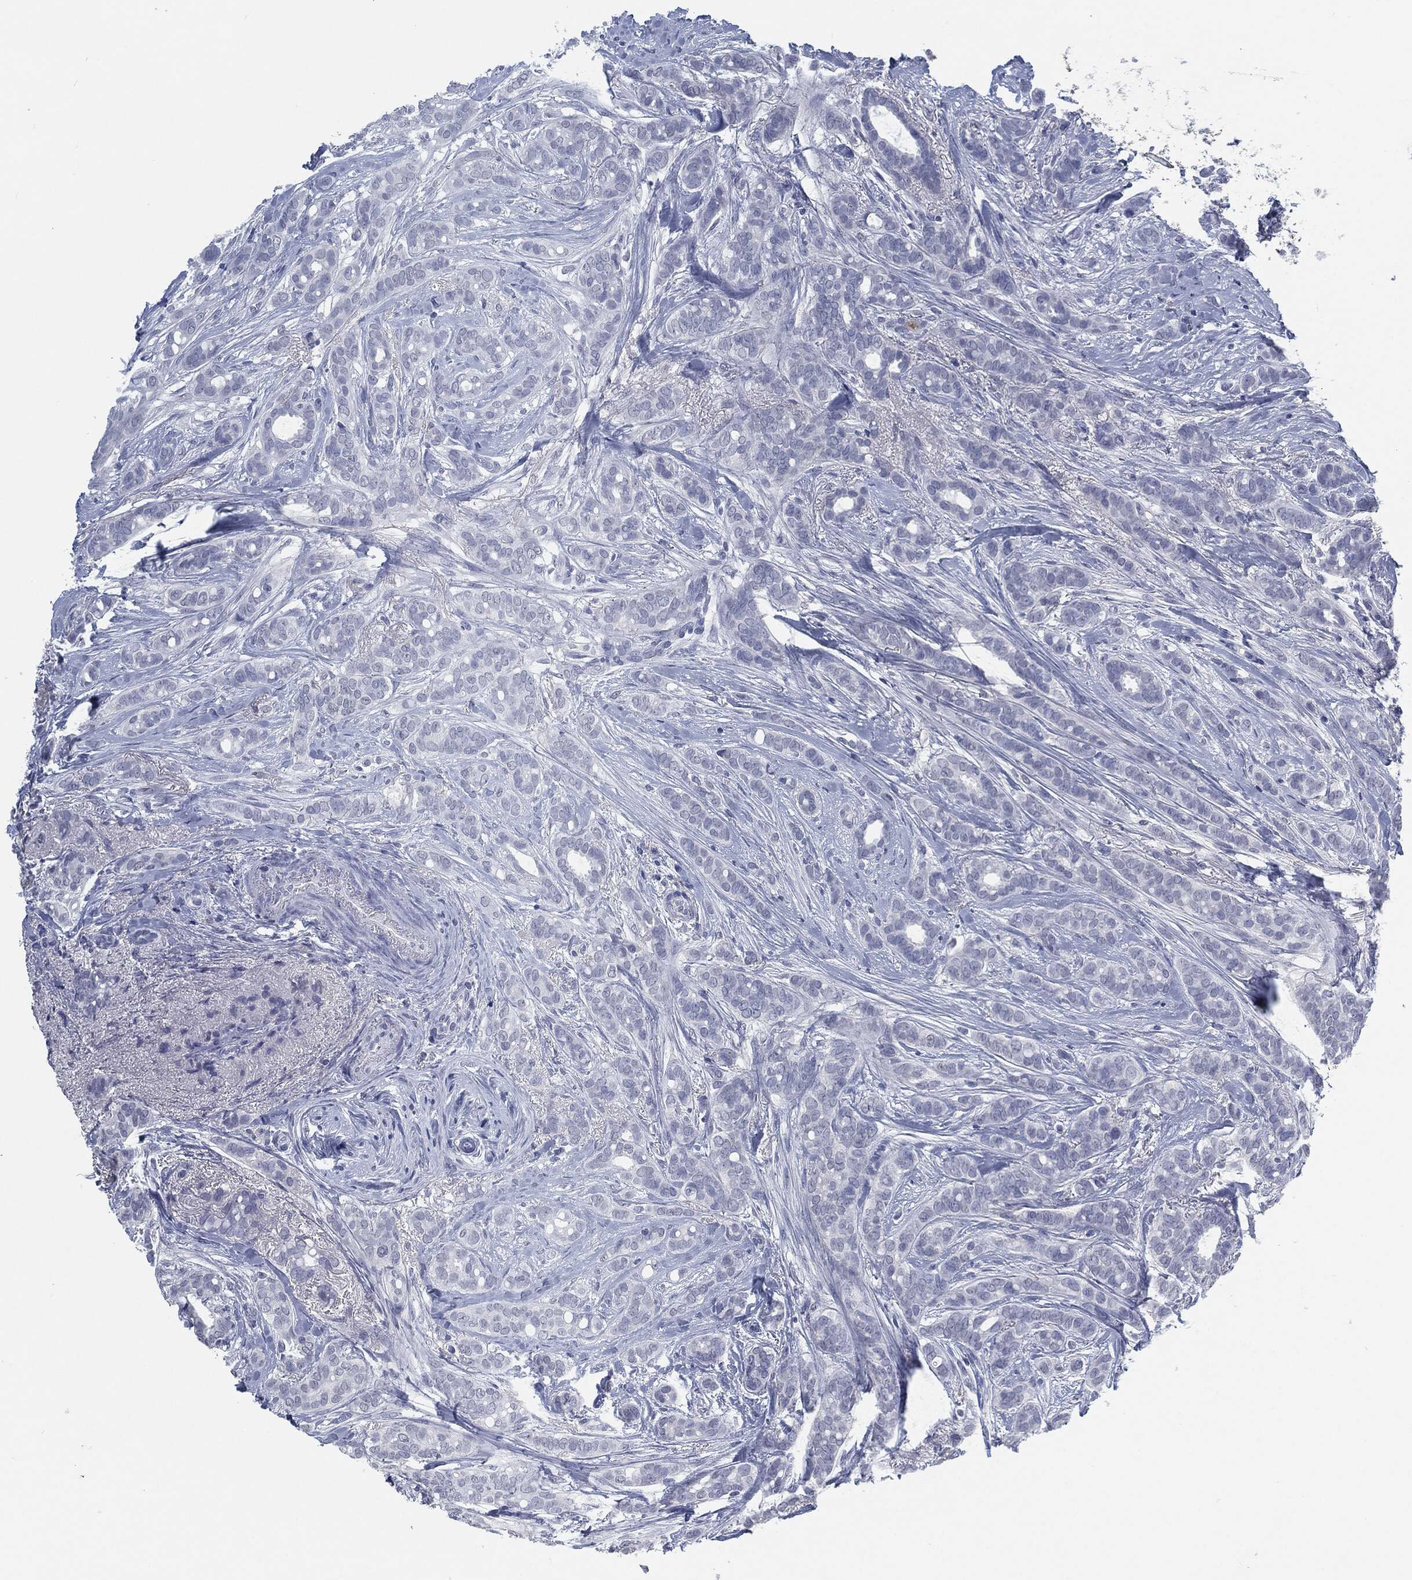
{"staining": {"intensity": "negative", "quantity": "none", "location": "none"}, "tissue": "breast cancer", "cell_type": "Tumor cells", "image_type": "cancer", "snomed": [{"axis": "morphology", "description": "Duct carcinoma"}, {"axis": "topography", "description": "Breast"}], "caption": "Immunohistochemical staining of human breast invasive ductal carcinoma displays no significant staining in tumor cells. (Brightfield microscopy of DAB immunohistochemistry (IHC) at high magnification).", "gene": "MST1", "patient": {"sex": "female", "age": 51}}